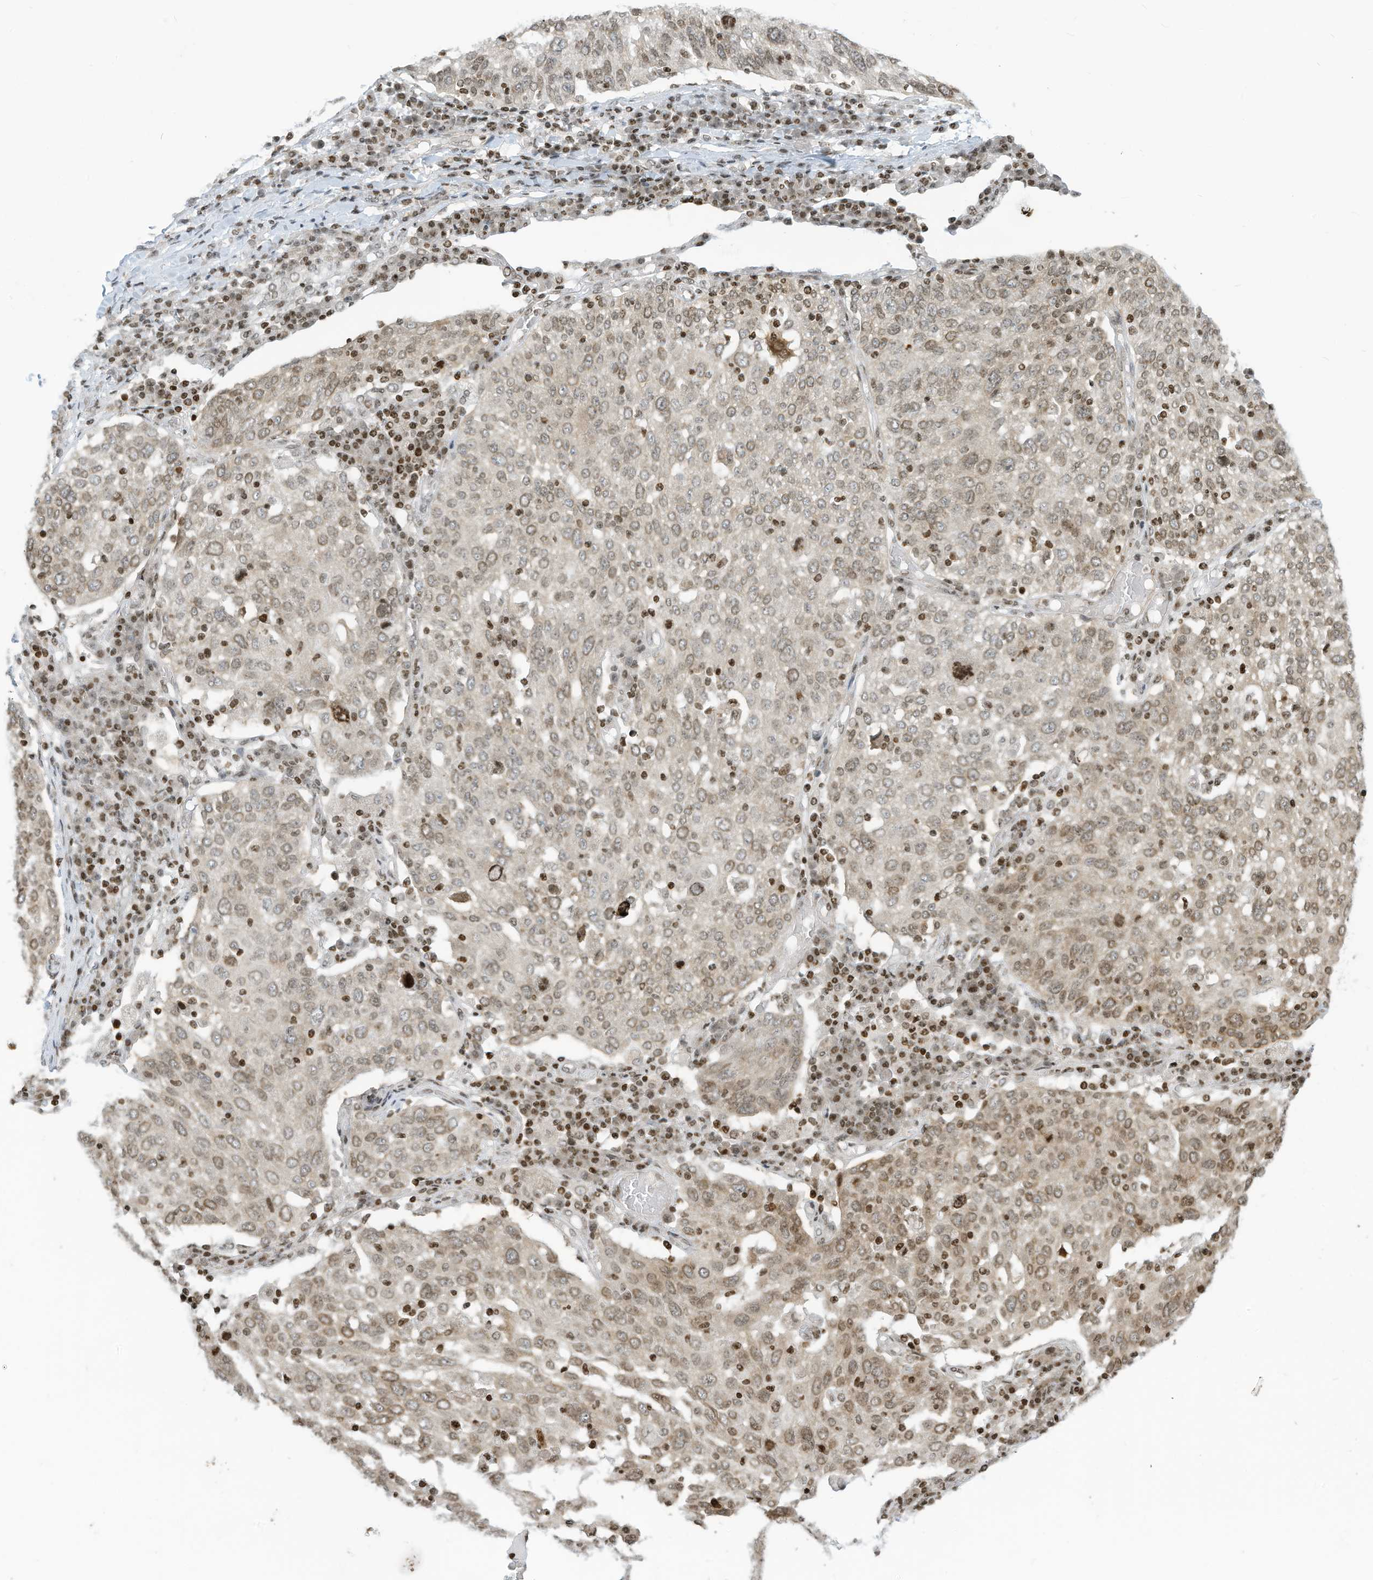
{"staining": {"intensity": "weak", "quantity": ">75%", "location": "cytoplasmic/membranous,nuclear"}, "tissue": "lung cancer", "cell_type": "Tumor cells", "image_type": "cancer", "snomed": [{"axis": "morphology", "description": "Squamous cell carcinoma, NOS"}, {"axis": "topography", "description": "Lung"}], "caption": "Brown immunohistochemical staining in human lung cancer shows weak cytoplasmic/membranous and nuclear staining in about >75% of tumor cells. Using DAB (3,3'-diaminobenzidine) (brown) and hematoxylin (blue) stains, captured at high magnification using brightfield microscopy.", "gene": "ADI1", "patient": {"sex": "male", "age": 65}}